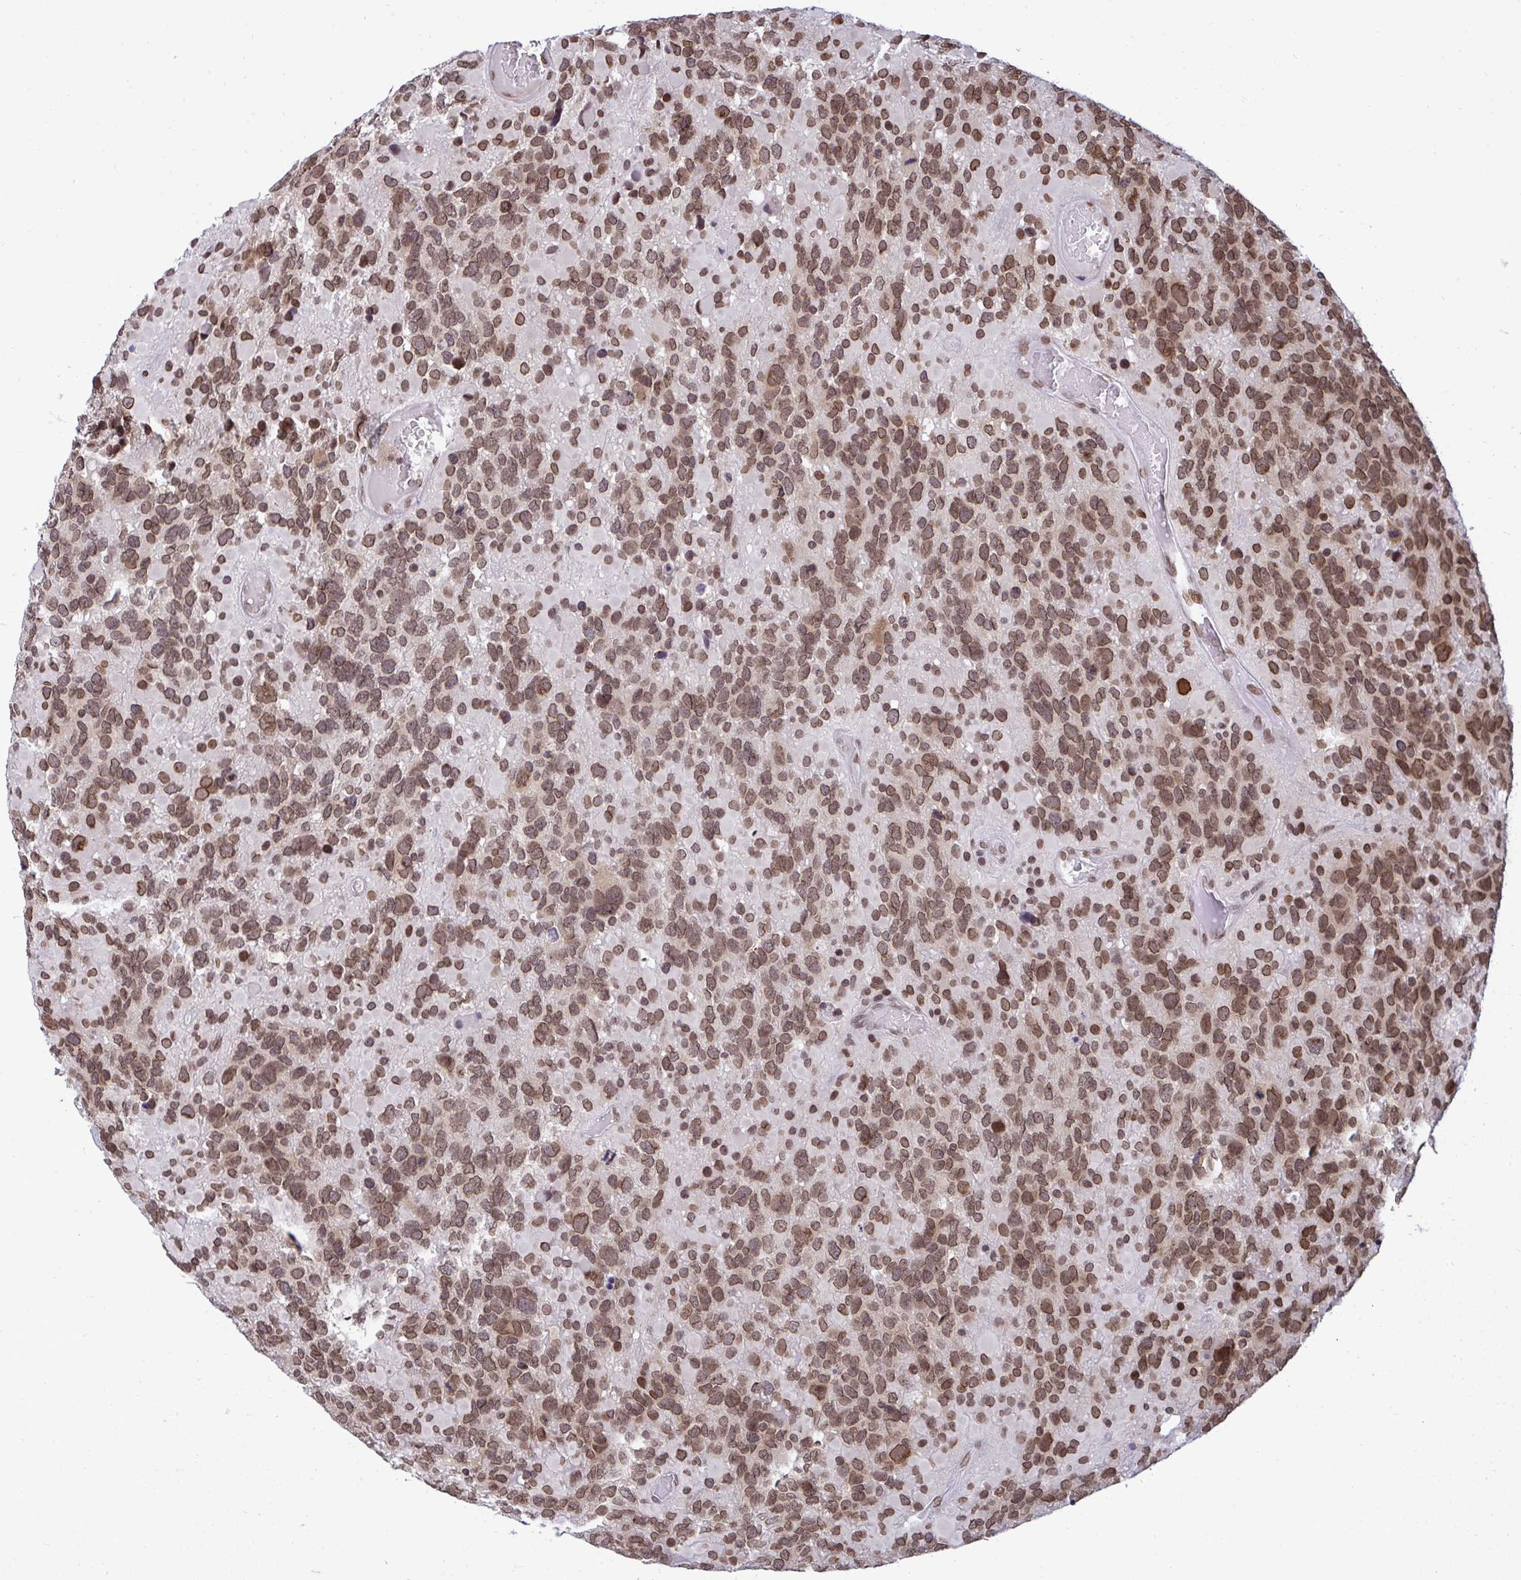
{"staining": {"intensity": "moderate", "quantity": ">75%", "location": "nuclear"}, "tissue": "glioma", "cell_type": "Tumor cells", "image_type": "cancer", "snomed": [{"axis": "morphology", "description": "Glioma, malignant, High grade"}, {"axis": "topography", "description": "Brain"}], "caption": "Protein staining reveals moderate nuclear expression in approximately >75% of tumor cells in malignant glioma (high-grade).", "gene": "JPT1", "patient": {"sex": "female", "age": 40}}